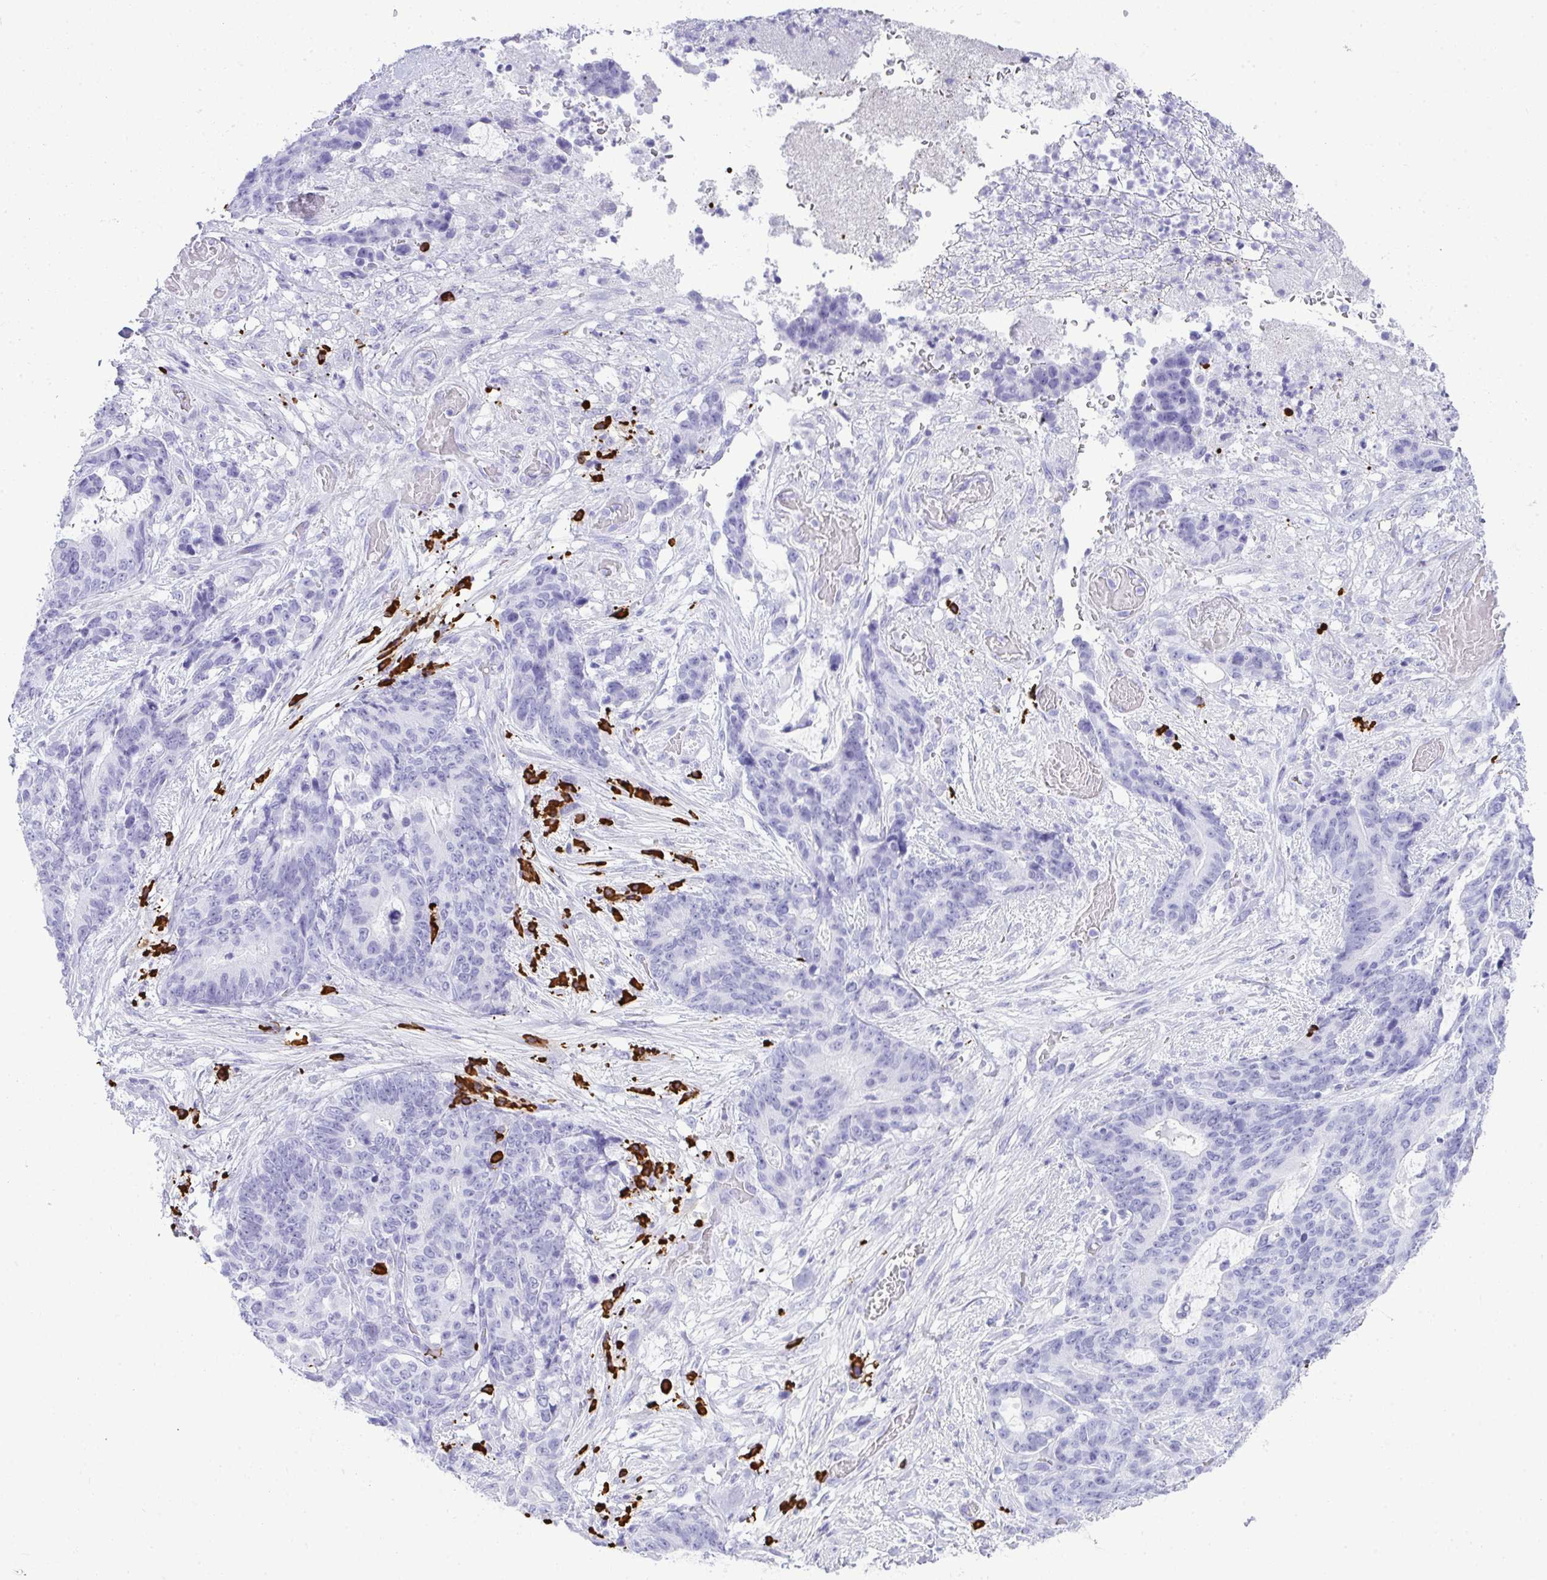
{"staining": {"intensity": "negative", "quantity": "none", "location": "none"}, "tissue": "stomach cancer", "cell_type": "Tumor cells", "image_type": "cancer", "snomed": [{"axis": "morphology", "description": "Normal tissue, NOS"}, {"axis": "morphology", "description": "Adenocarcinoma, NOS"}, {"axis": "topography", "description": "Stomach"}], "caption": "Tumor cells are negative for brown protein staining in stomach cancer (adenocarcinoma).", "gene": "CDADC1", "patient": {"sex": "female", "age": 64}}